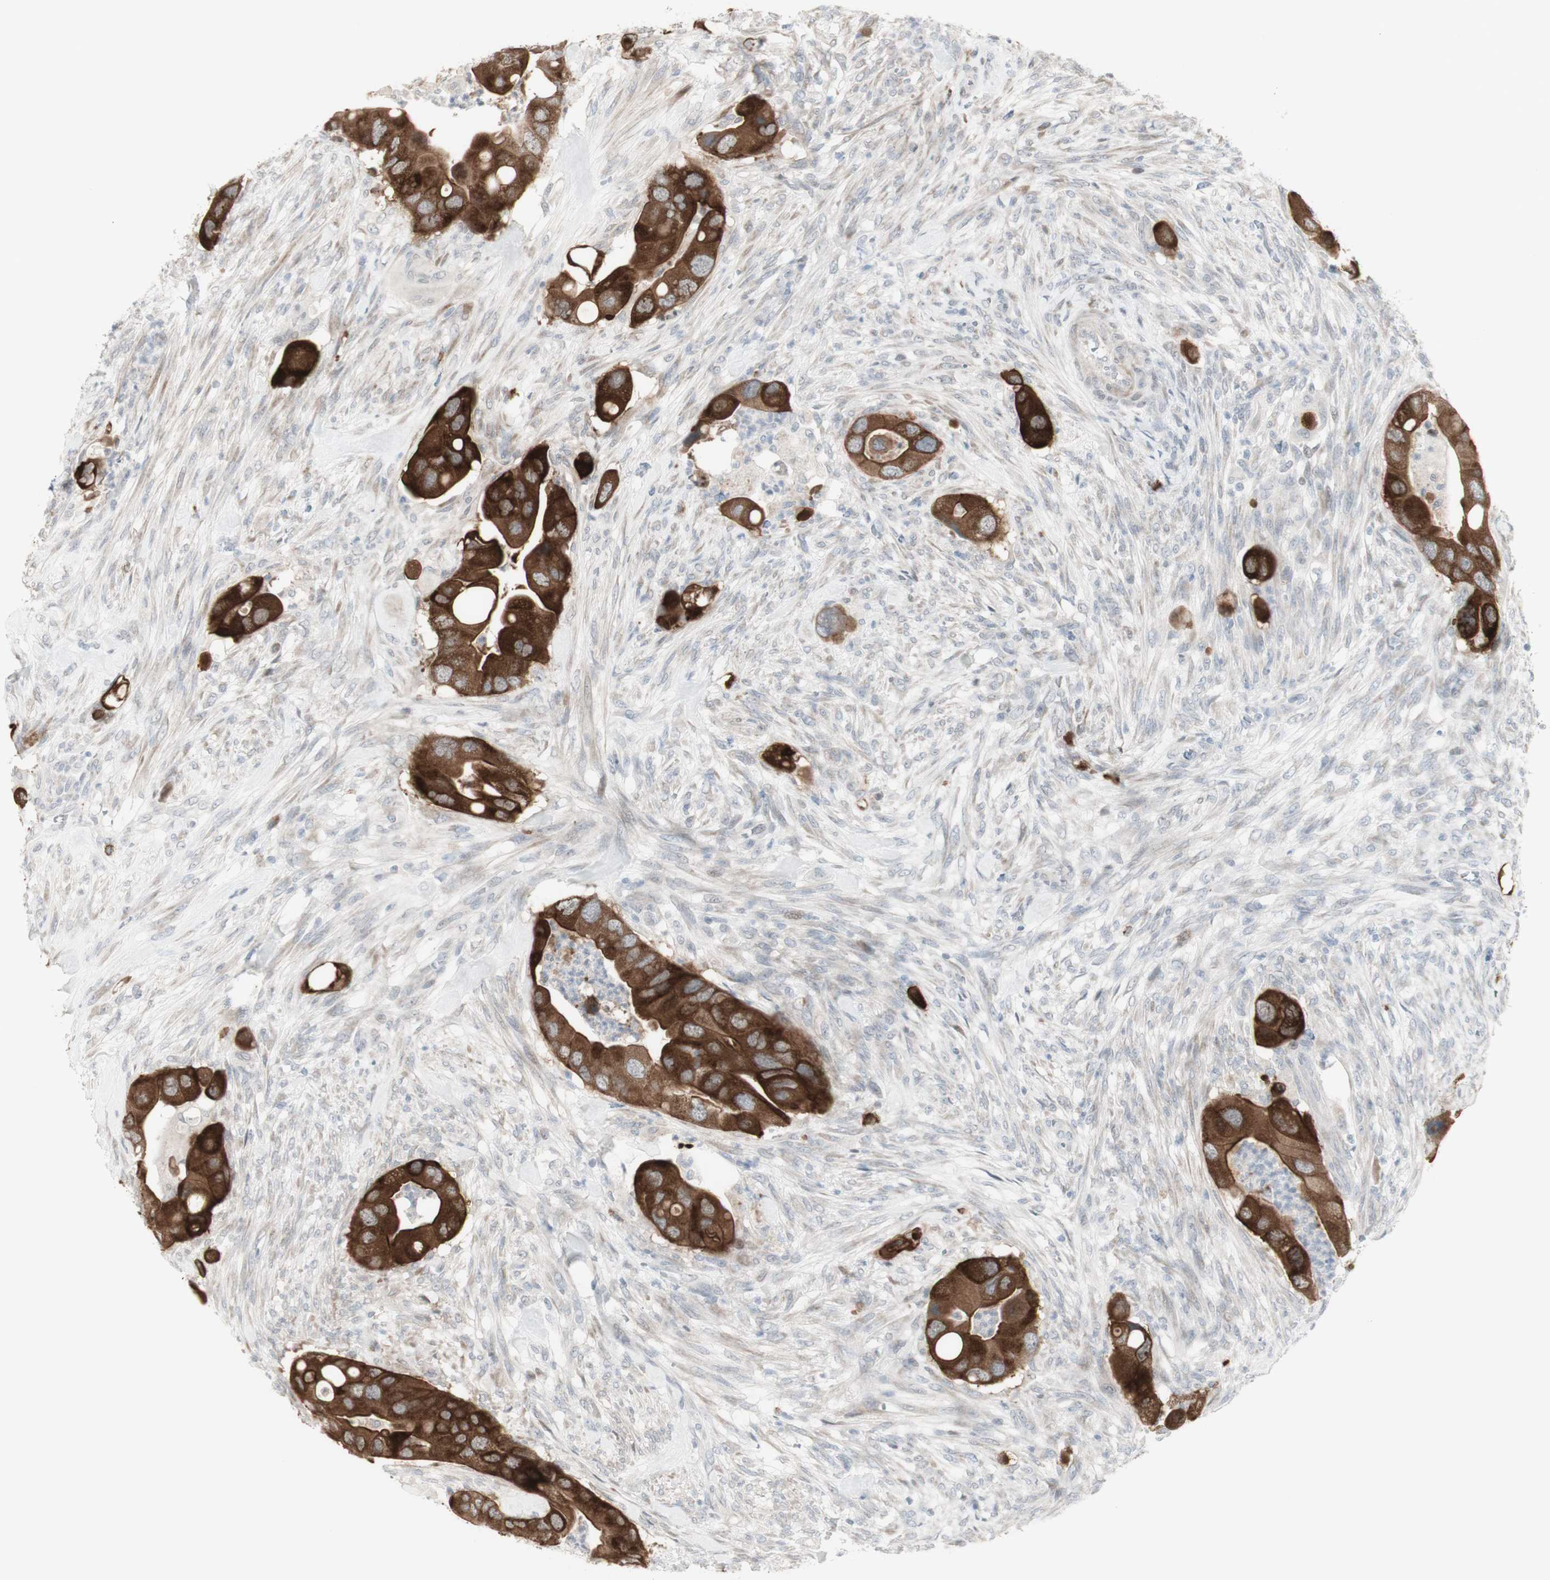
{"staining": {"intensity": "strong", "quantity": ">75%", "location": "cytoplasmic/membranous"}, "tissue": "colorectal cancer", "cell_type": "Tumor cells", "image_type": "cancer", "snomed": [{"axis": "morphology", "description": "Adenocarcinoma, NOS"}, {"axis": "topography", "description": "Rectum"}], "caption": "A brown stain shows strong cytoplasmic/membranous positivity of a protein in colorectal cancer (adenocarcinoma) tumor cells. Nuclei are stained in blue.", "gene": "C1orf116", "patient": {"sex": "female", "age": 57}}